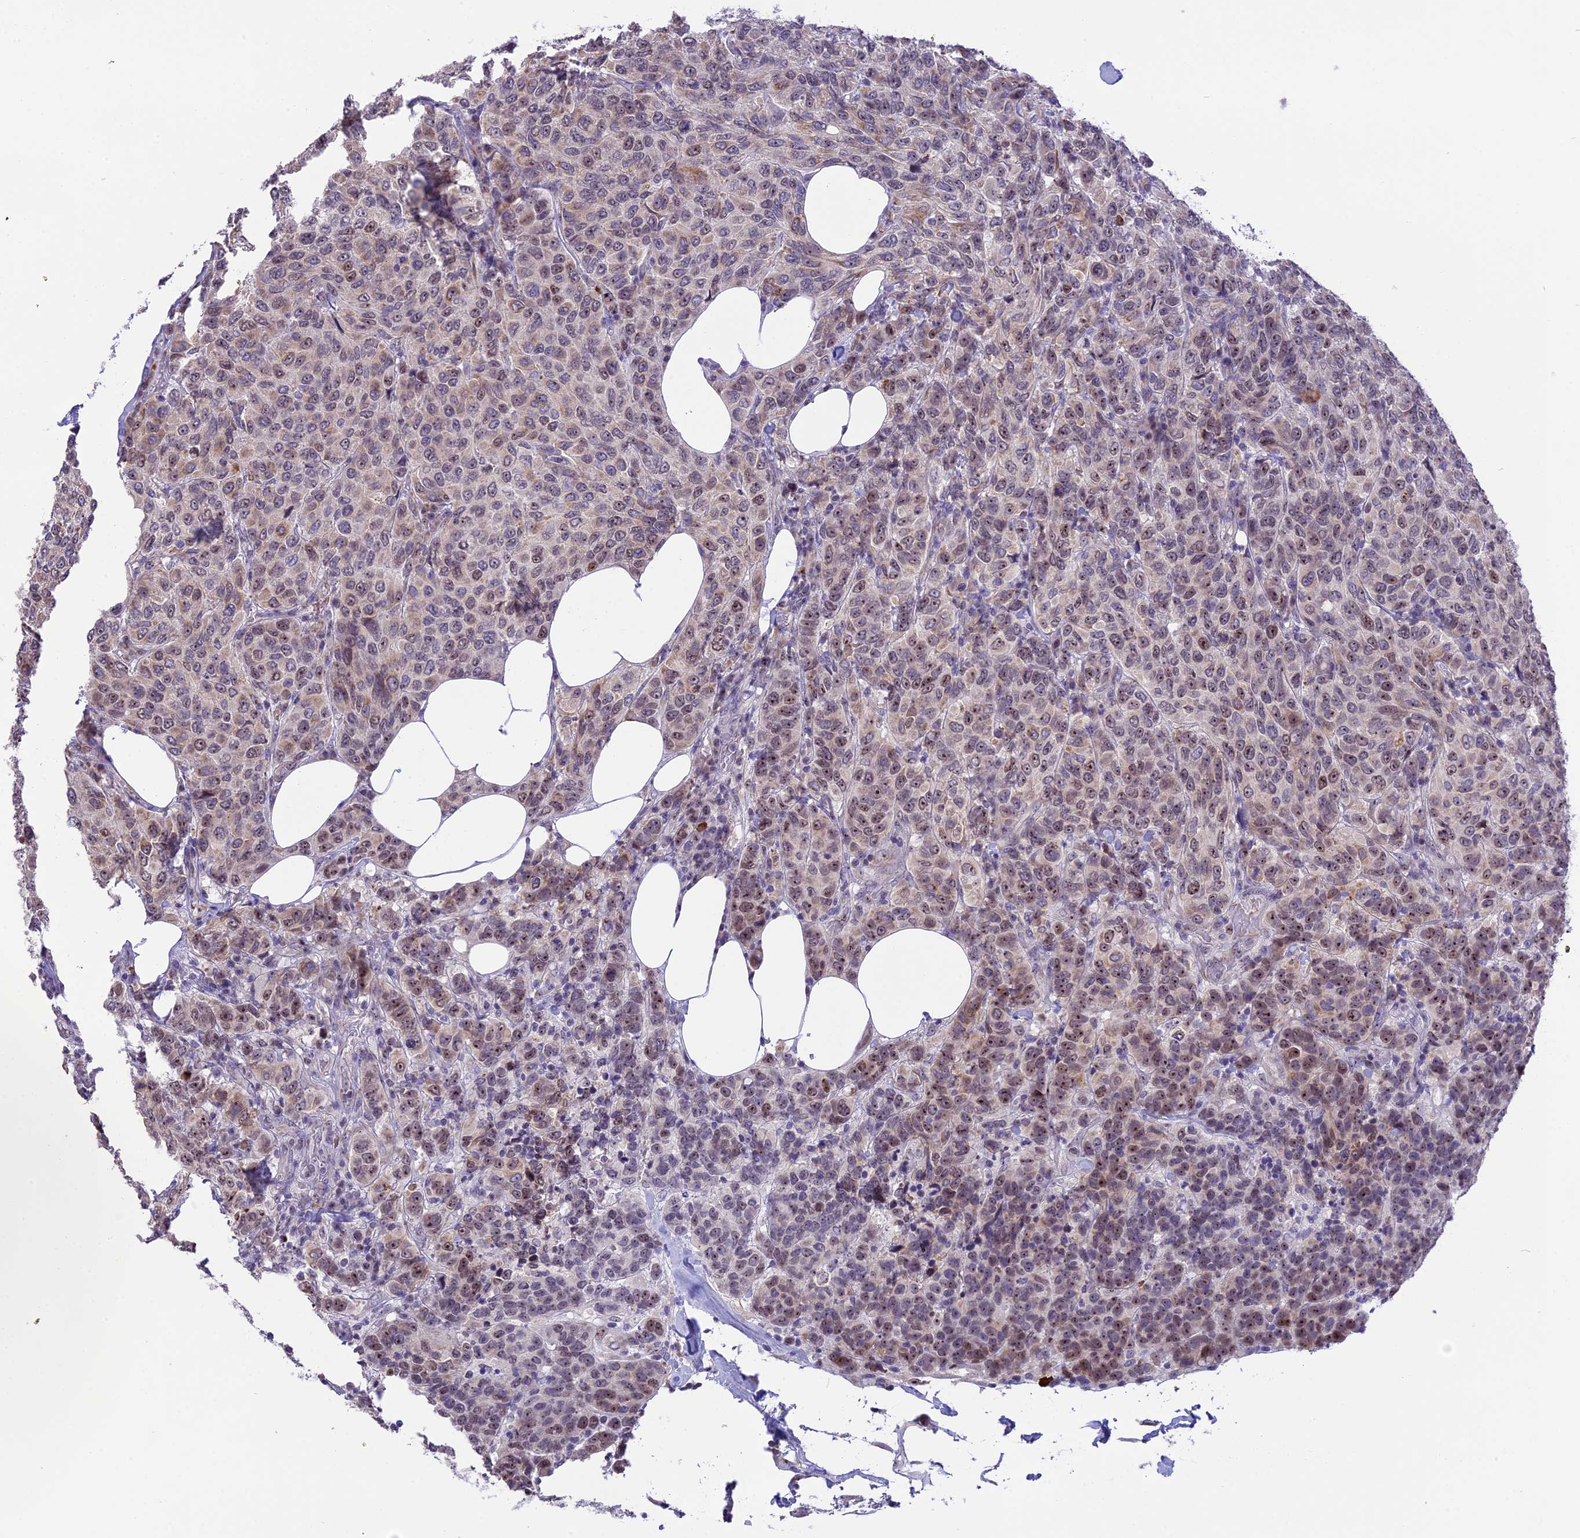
{"staining": {"intensity": "moderate", "quantity": "25%-75%", "location": "nuclear"}, "tissue": "breast cancer", "cell_type": "Tumor cells", "image_type": "cancer", "snomed": [{"axis": "morphology", "description": "Duct carcinoma"}, {"axis": "topography", "description": "Breast"}], "caption": "Intraductal carcinoma (breast) tissue exhibits moderate nuclear expression in about 25%-75% of tumor cells, visualized by immunohistochemistry.", "gene": "CMSS1", "patient": {"sex": "female", "age": 55}}